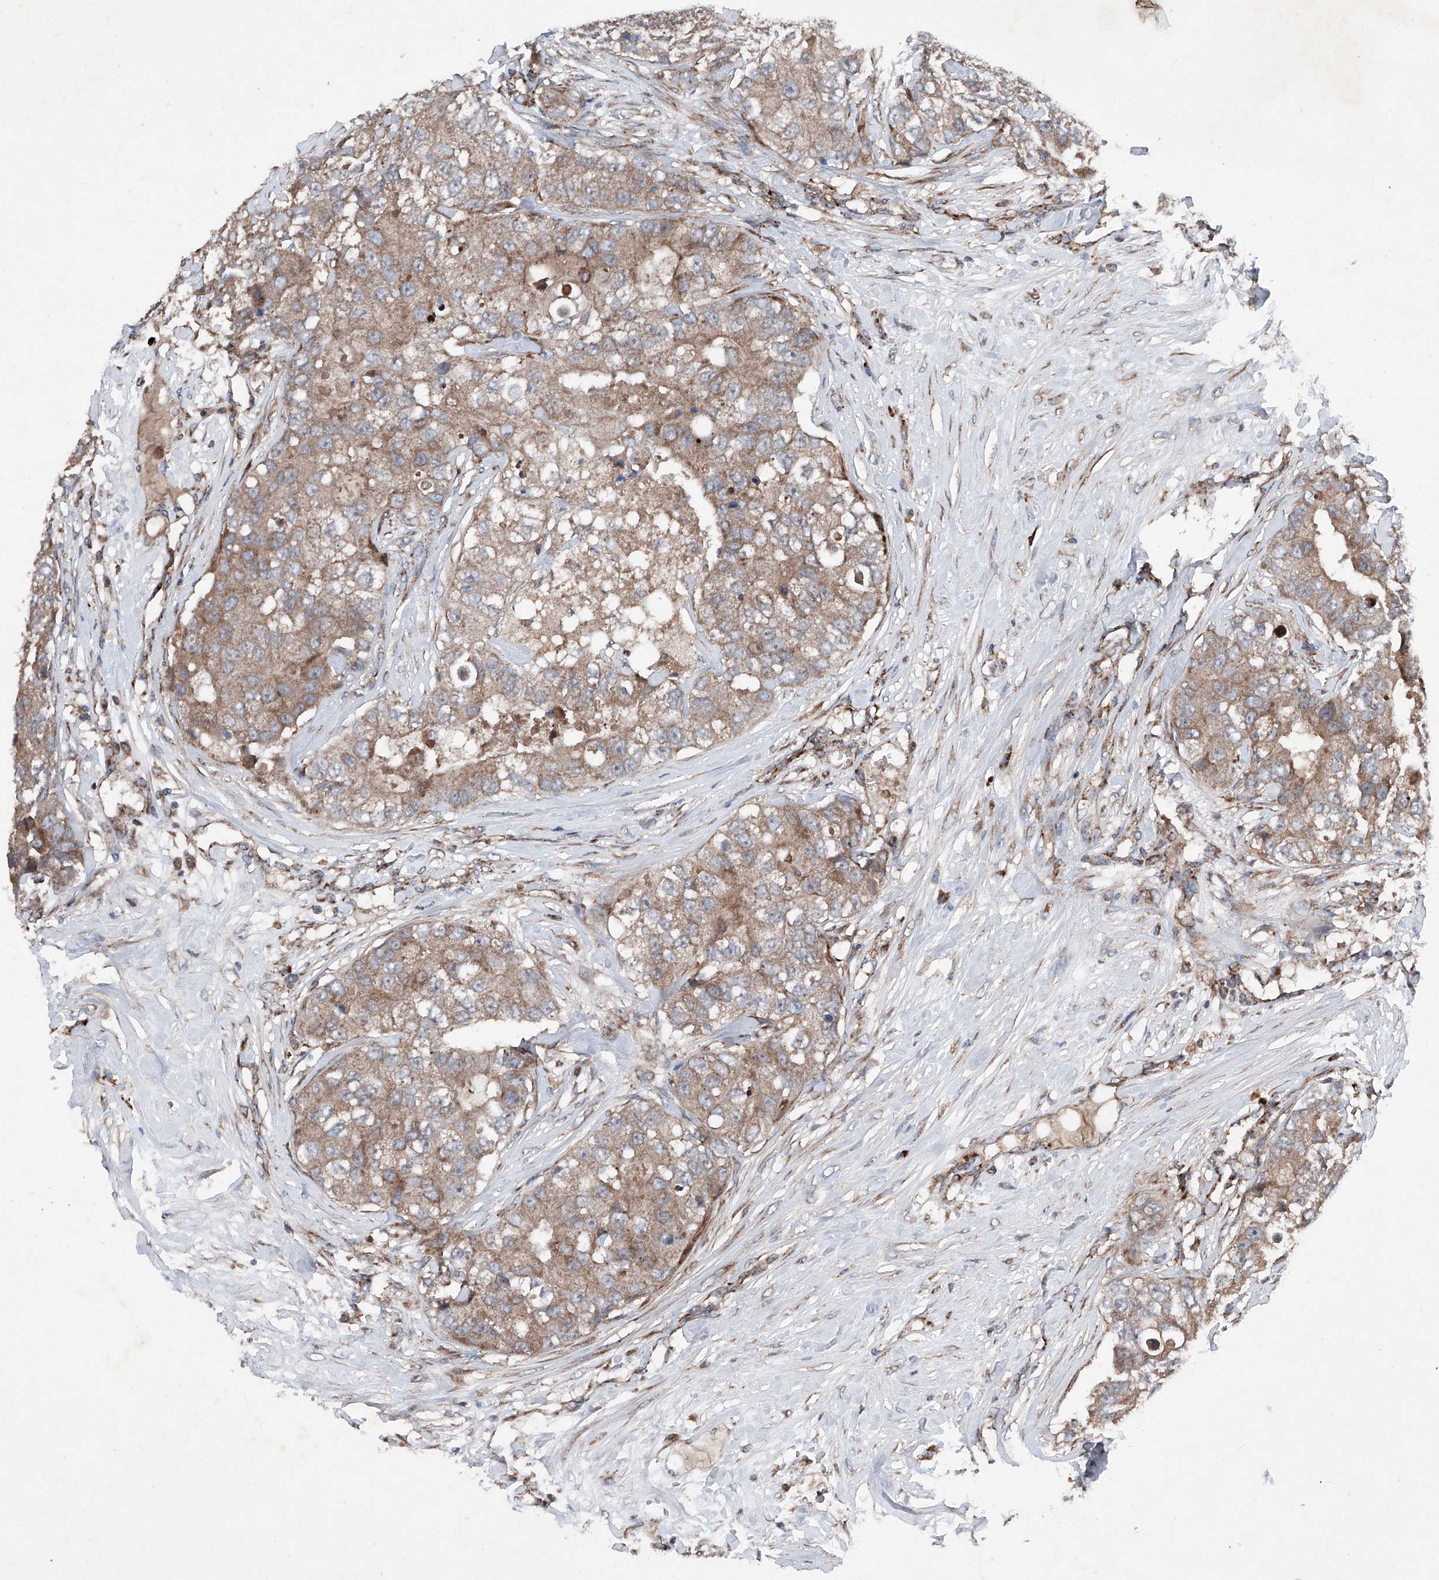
{"staining": {"intensity": "moderate", "quantity": ">75%", "location": "cytoplasmic/membranous"}, "tissue": "breast cancer", "cell_type": "Tumor cells", "image_type": "cancer", "snomed": [{"axis": "morphology", "description": "Duct carcinoma"}, {"axis": "topography", "description": "Breast"}], "caption": "Human breast intraductal carcinoma stained with a protein marker shows moderate staining in tumor cells.", "gene": "DAD1", "patient": {"sex": "female", "age": 62}}